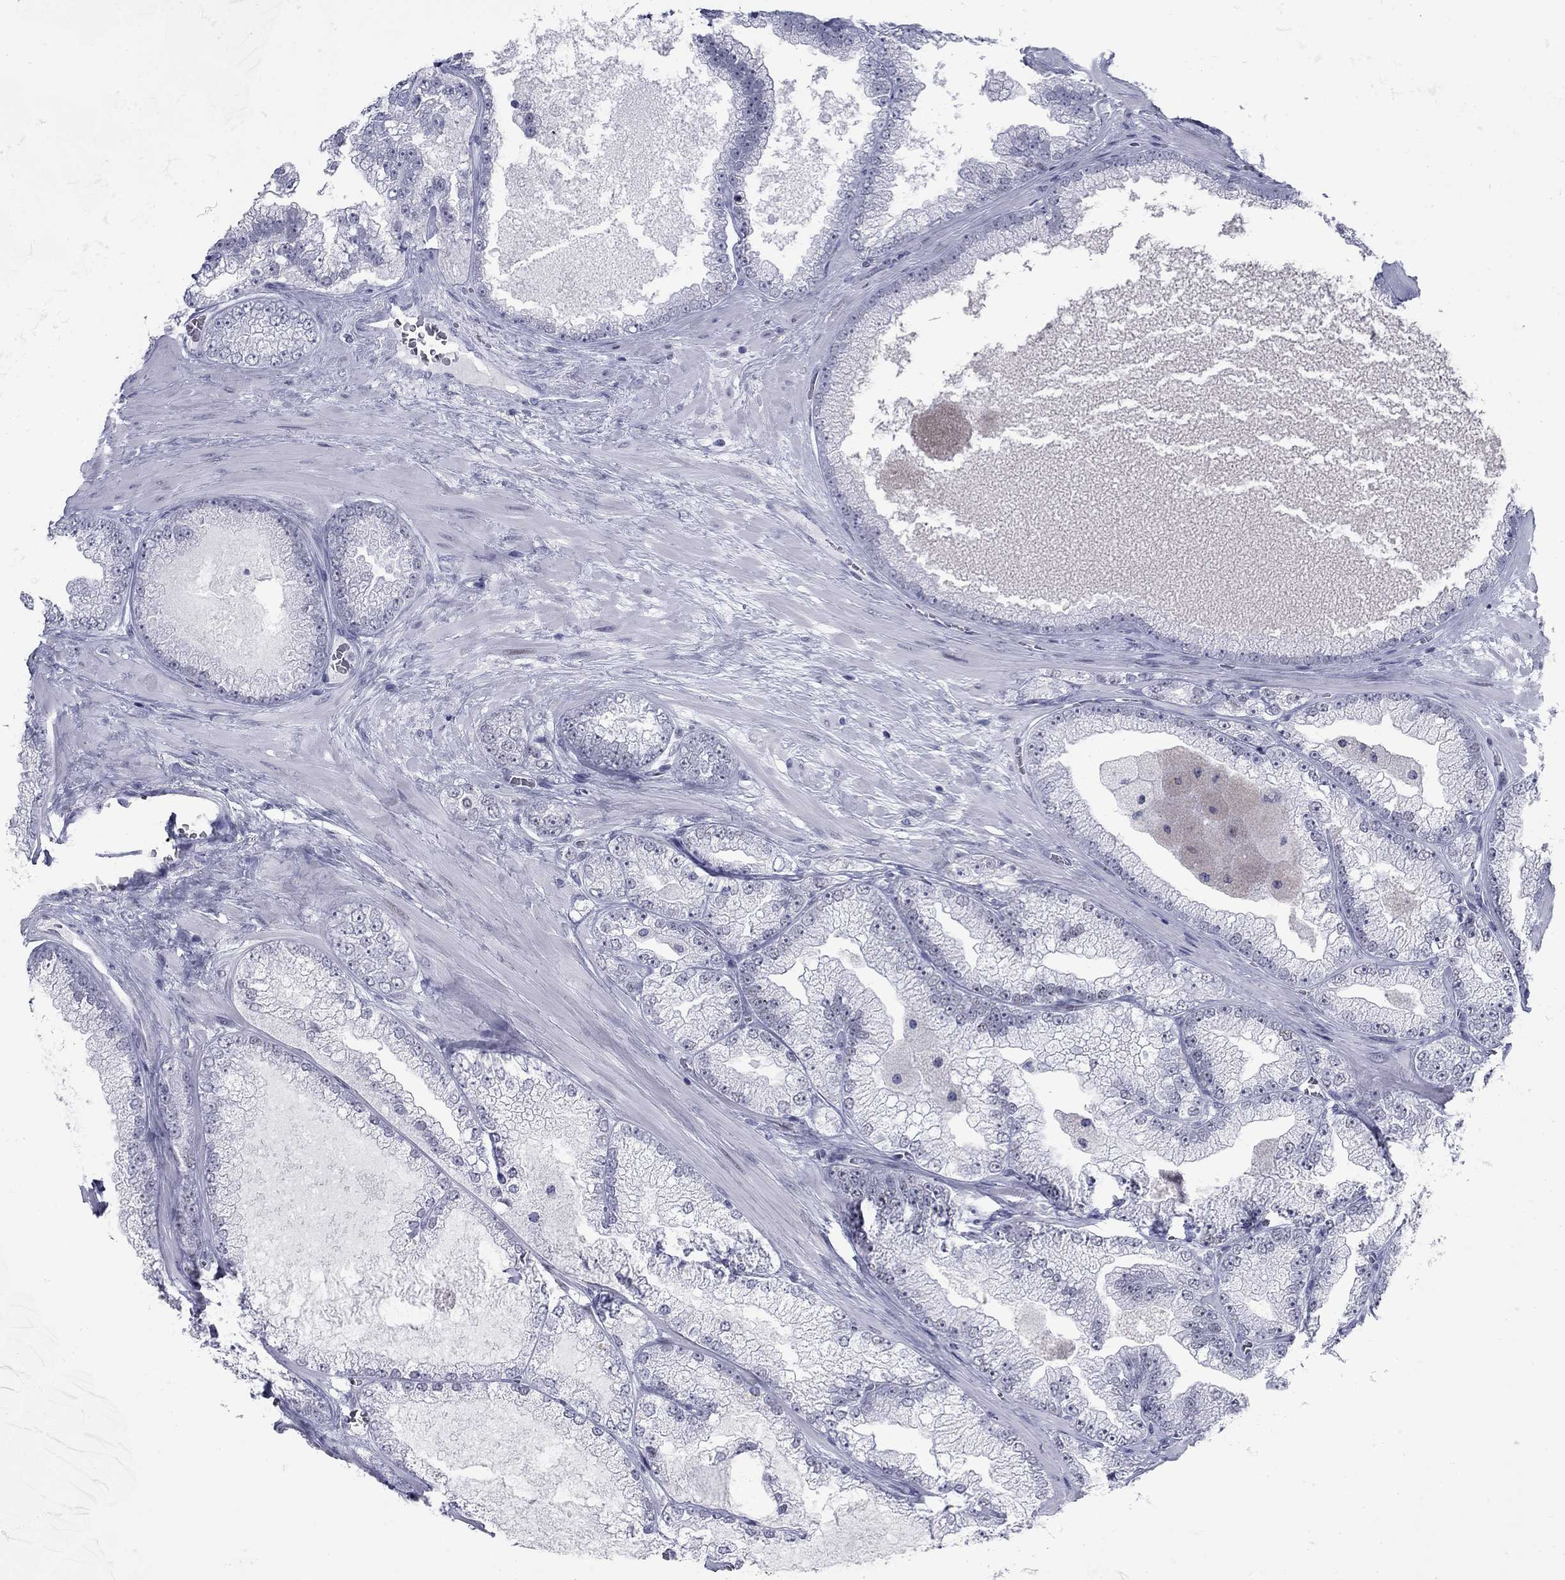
{"staining": {"intensity": "negative", "quantity": "none", "location": "none"}, "tissue": "prostate cancer", "cell_type": "Tumor cells", "image_type": "cancer", "snomed": [{"axis": "morphology", "description": "Adenocarcinoma, Low grade"}, {"axis": "topography", "description": "Prostate"}], "caption": "Adenocarcinoma (low-grade) (prostate) stained for a protein using immunohistochemistry reveals no expression tumor cells.", "gene": "ASF1B", "patient": {"sex": "male", "age": 57}}